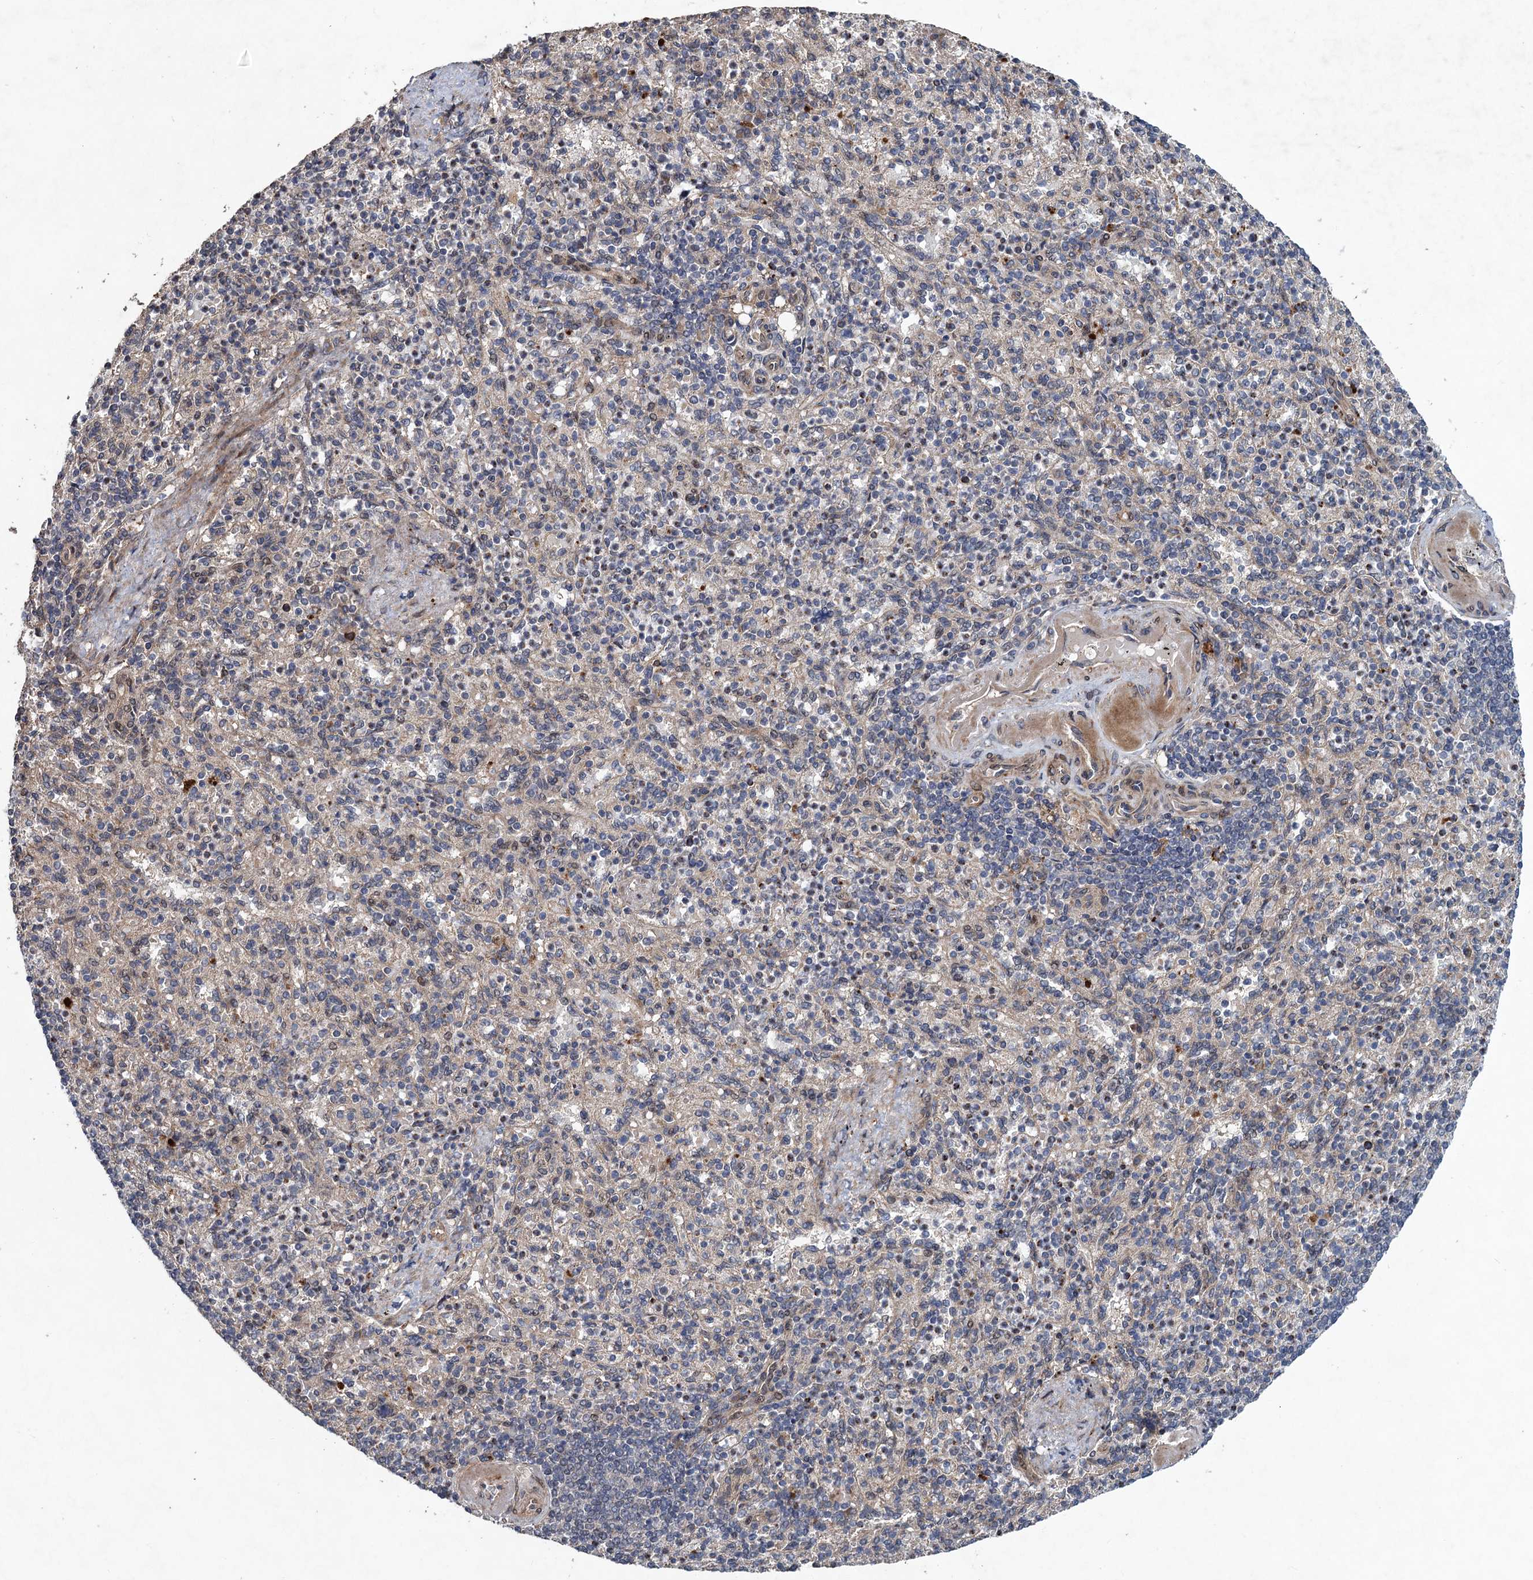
{"staining": {"intensity": "negative", "quantity": "none", "location": "none"}, "tissue": "spleen", "cell_type": "Cells in red pulp", "image_type": "normal", "snomed": [{"axis": "morphology", "description": "Normal tissue, NOS"}, {"axis": "topography", "description": "Spleen"}], "caption": "This photomicrograph is of normal spleen stained with immunohistochemistry to label a protein in brown with the nuclei are counter-stained blue. There is no positivity in cells in red pulp. The staining was performed using DAB (3,3'-diaminobenzidine) to visualize the protein expression in brown, while the nuclei were stained in blue with hematoxylin (Magnification: 20x).", "gene": "NUDT22", "patient": {"sex": "female", "age": 74}}